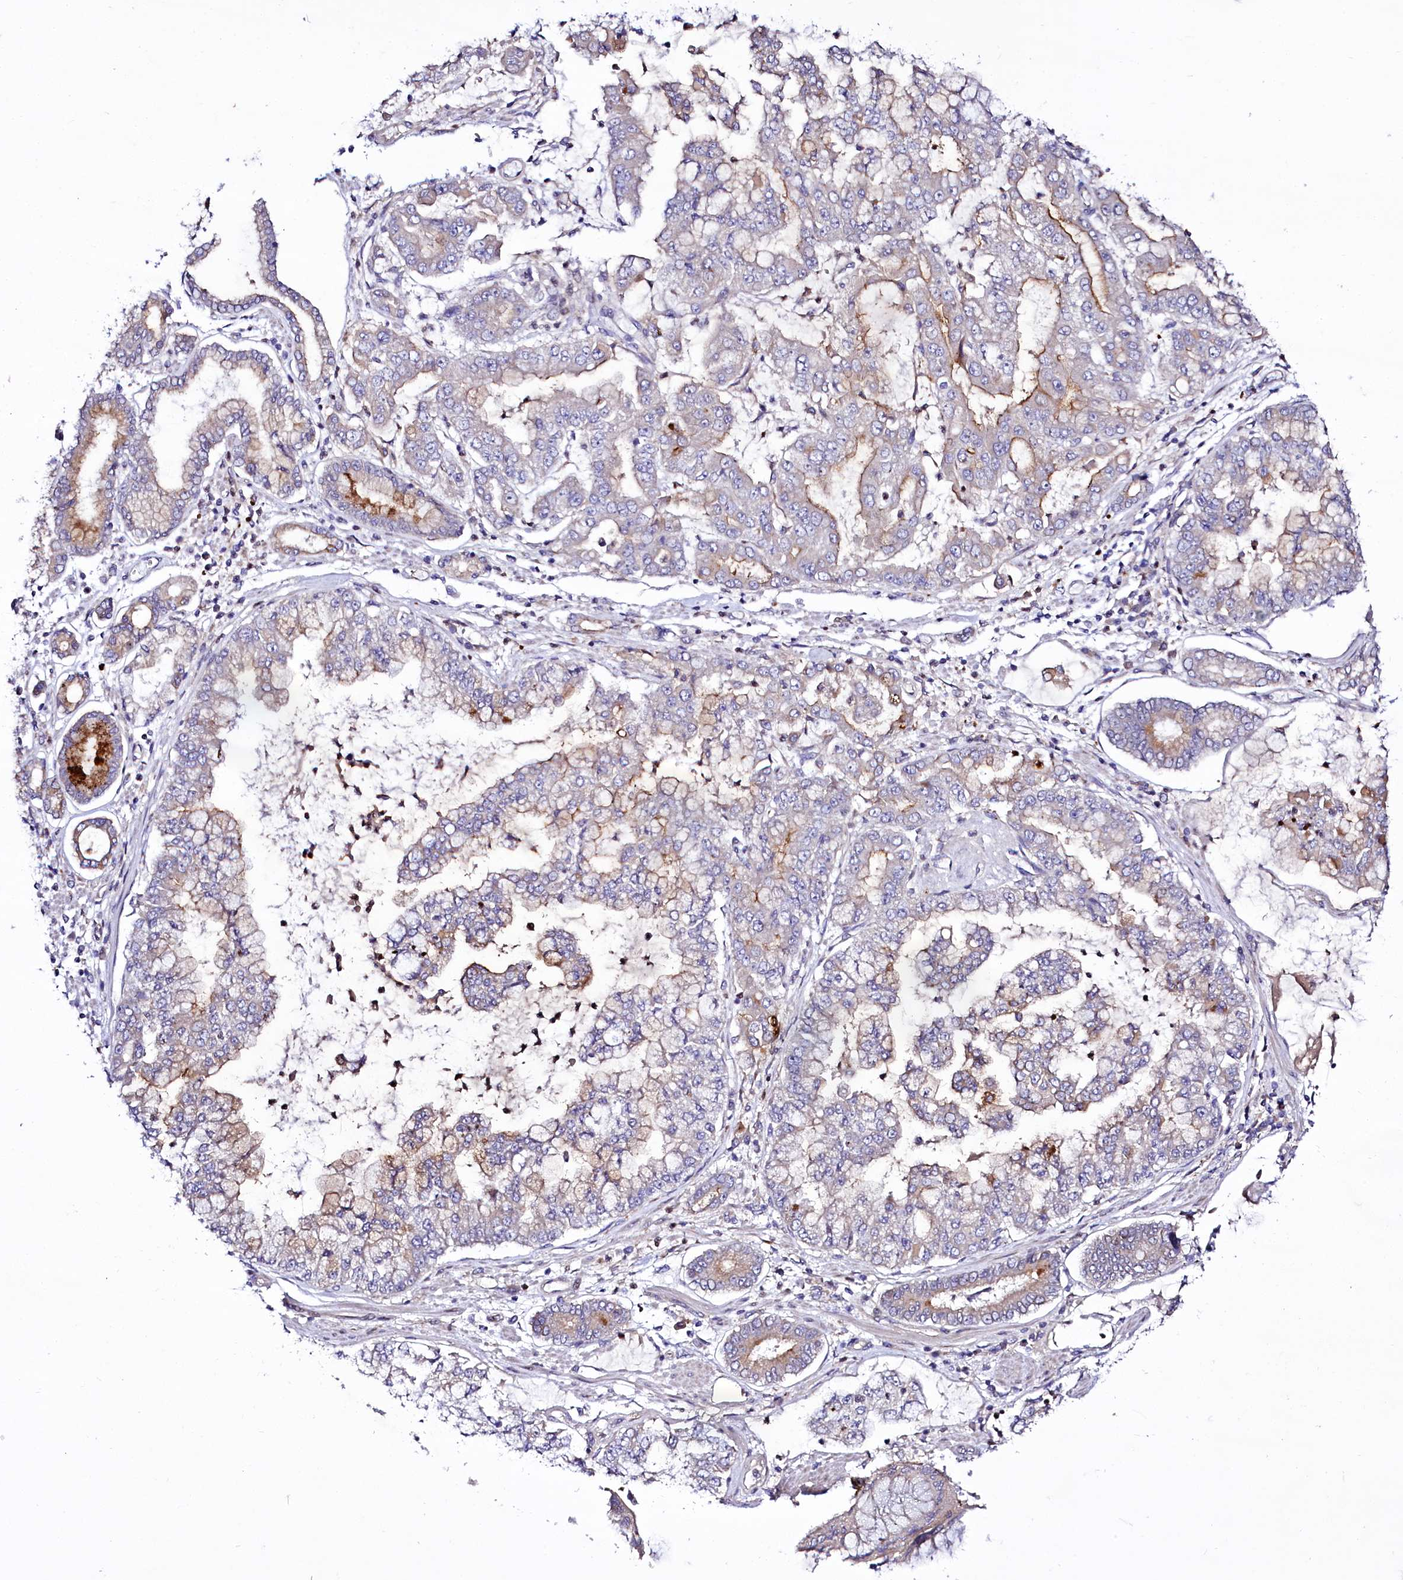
{"staining": {"intensity": "moderate", "quantity": "<25%", "location": "cytoplasmic/membranous"}, "tissue": "stomach cancer", "cell_type": "Tumor cells", "image_type": "cancer", "snomed": [{"axis": "morphology", "description": "Adenocarcinoma, NOS"}, {"axis": "topography", "description": "Stomach"}], "caption": "Immunohistochemical staining of stomach cancer shows low levels of moderate cytoplasmic/membranous protein positivity in about <25% of tumor cells. The staining is performed using DAB brown chromogen to label protein expression. The nuclei are counter-stained blue using hematoxylin.", "gene": "ZC3H12C", "patient": {"sex": "male", "age": 76}}